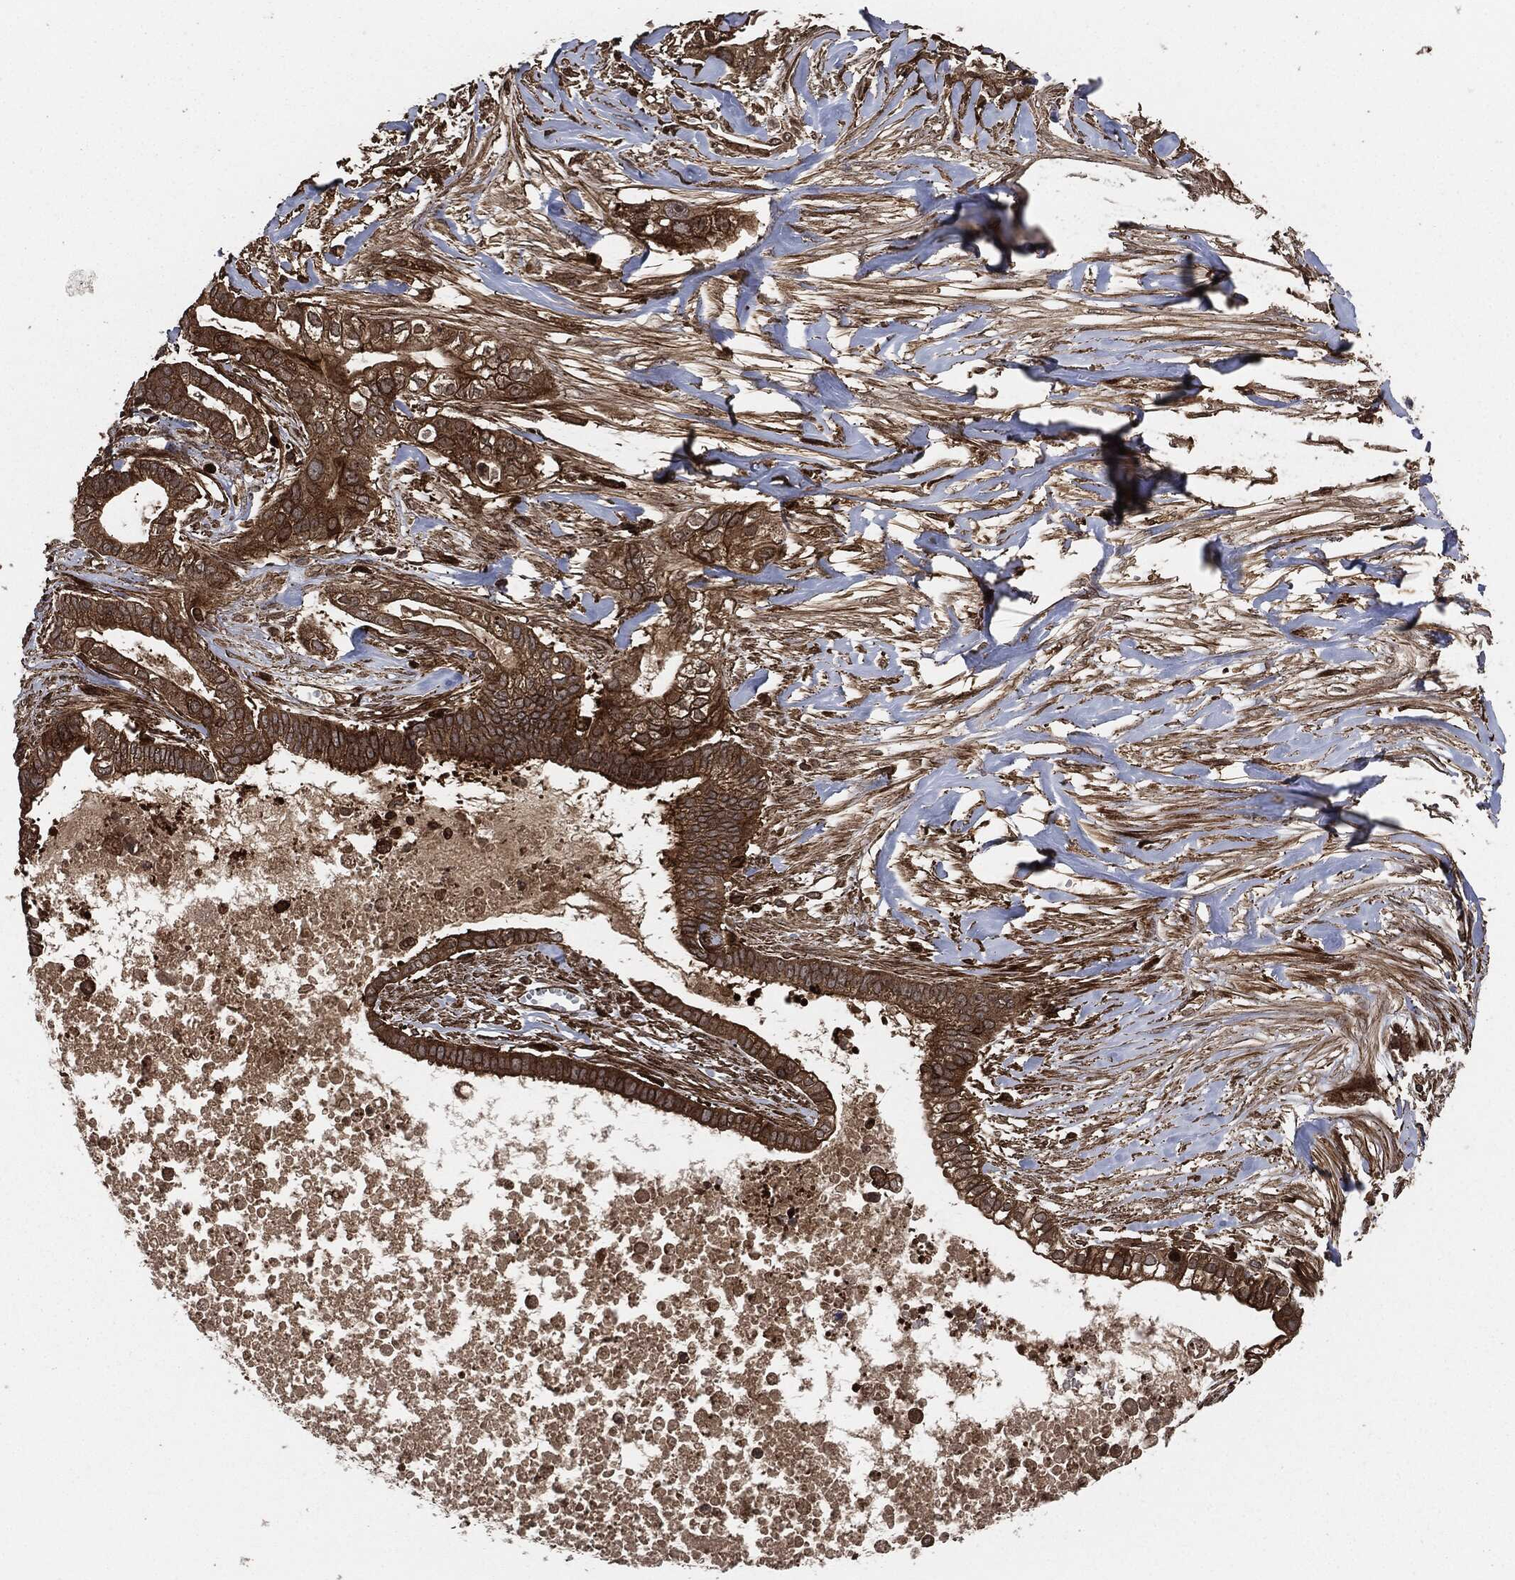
{"staining": {"intensity": "strong", "quantity": ">75%", "location": "cytoplasmic/membranous"}, "tissue": "pancreatic cancer", "cell_type": "Tumor cells", "image_type": "cancer", "snomed": [{"axis": "morphology", "description": "Adenocarcinoma, NOS"}, {"axis": "topography", "description": "Pancreas"}], "caption": "Immunohistochemistry image of pancreatic cancer (adenocarcinoma) stained for a protein (brown), which exhibits high levels of strong cytoplasmic/membranous expression in about >75% of tumor cells.", "gene": "IFIT1", "patient": {"sex": "male", "age": 61}}